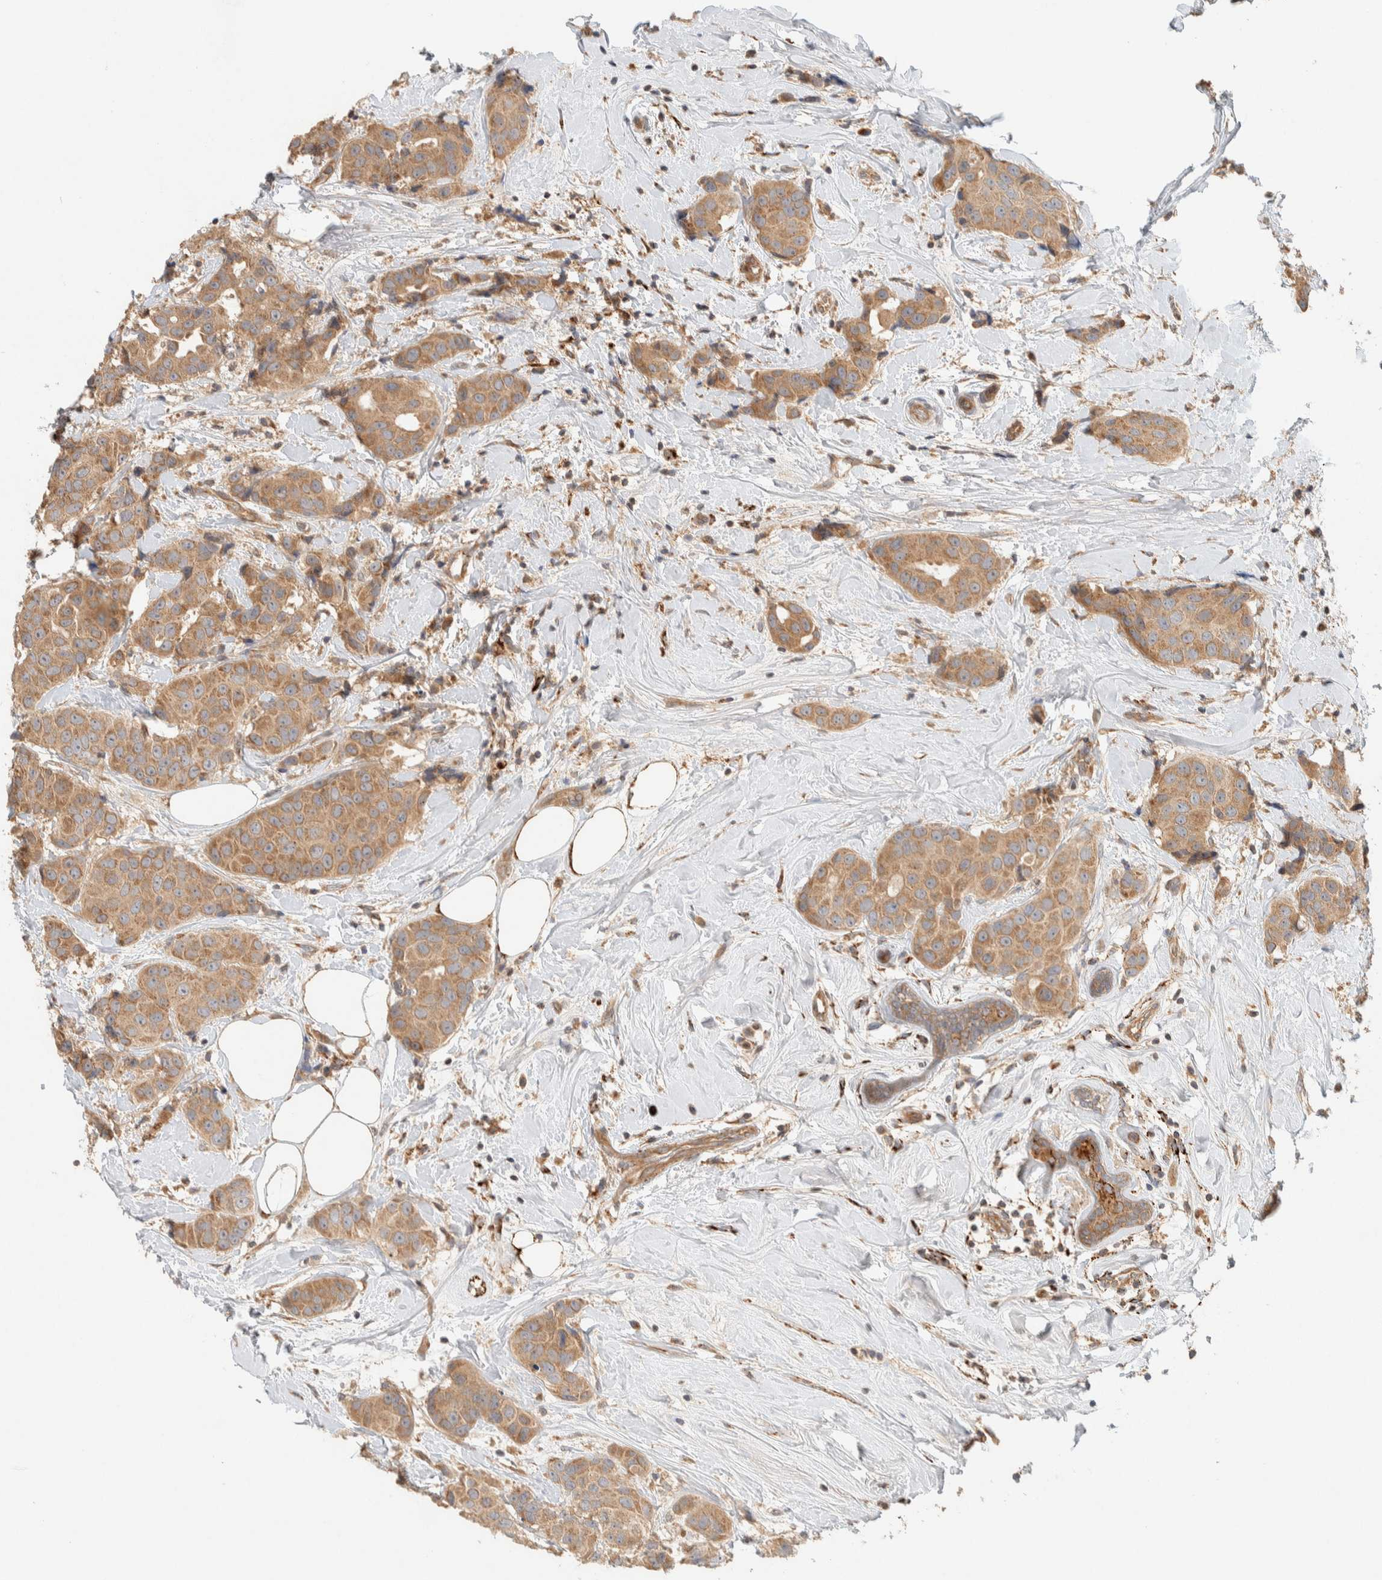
{"staining": {"intensity": "moderate", "quantity": ">75%", "location": "cytoplasmic/membranous"}, "tissue": "breast cancer", "cell_type": "Tumor cells", "image_type": "cancer", "snomed": [{"axis": "morphology", "description": "Normal tissue, NOS"}, {"axis": "morphology", "description": "Duct carcinoma"}, {"axis": "topography", "description": "Breast"}], "caption": "Brown immunohistochemical staining in breast cancer demonstrates moderate cytoplasmic/membranous positivity in about >75% of tumor cells. (IHC, brightfield microscopy, high magnification).", "gene": "FAM167A", "patient": {"sex": "female", "age": 39}}